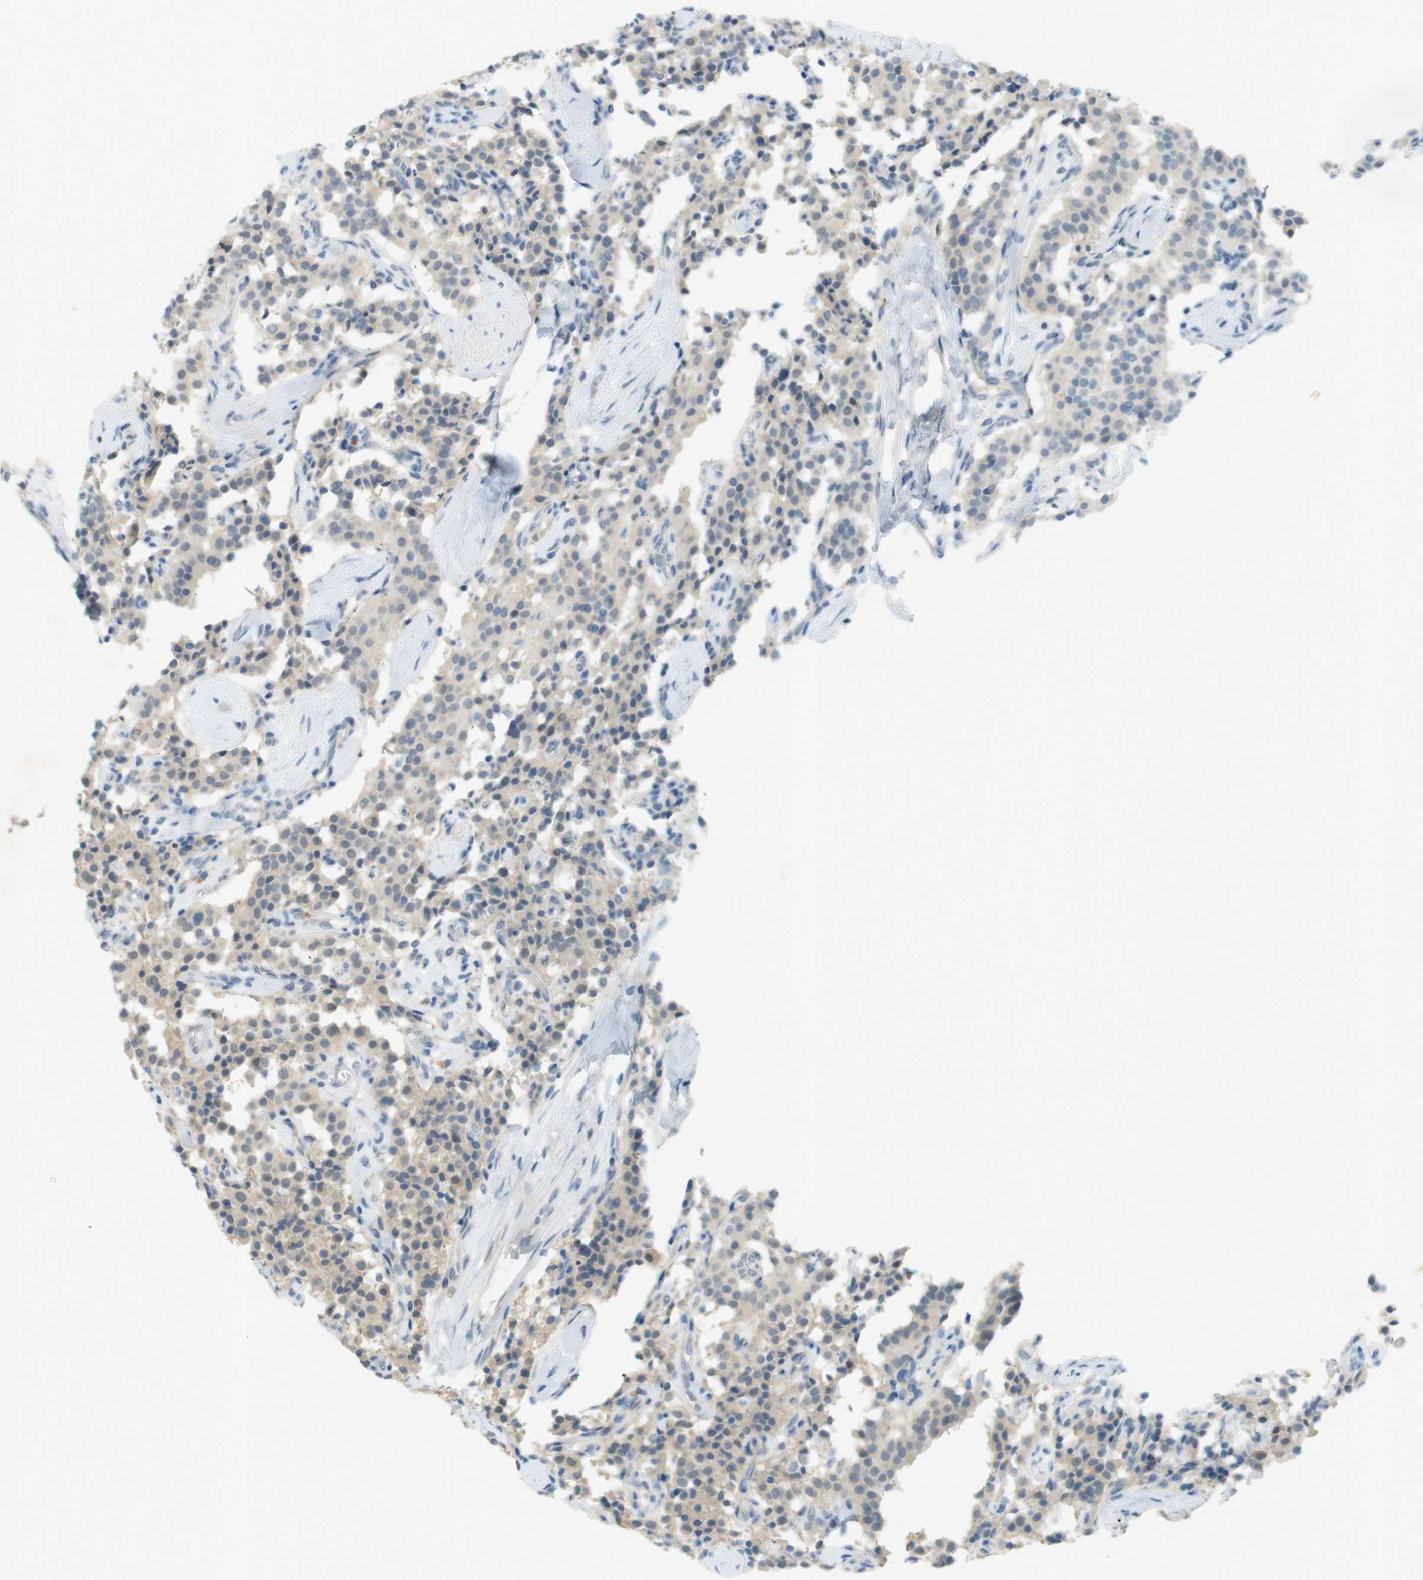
{"staining": {"intensity": "weak", "quantity": ">75%", "location": "cytoplasmic/membranous"}, "tissue": "carcinoid", "cell_type": "Tumor cells", "image_type": "cancer", "snomed": [{"axis": "morphology", "description": "Carcinoid, malignant, NOS"}, {"axis": "topography", "description": "Lung"}], "caption": "DAB (3,3'-diaminobenzidine) immunohistochemical staining of human malignant carcinoid demonstrates weak cytoplasmic/membranous protein expression in about >75% of tumor cells.", "gene": "UGT8", "patient": {"sex": "male", "age": 30}}